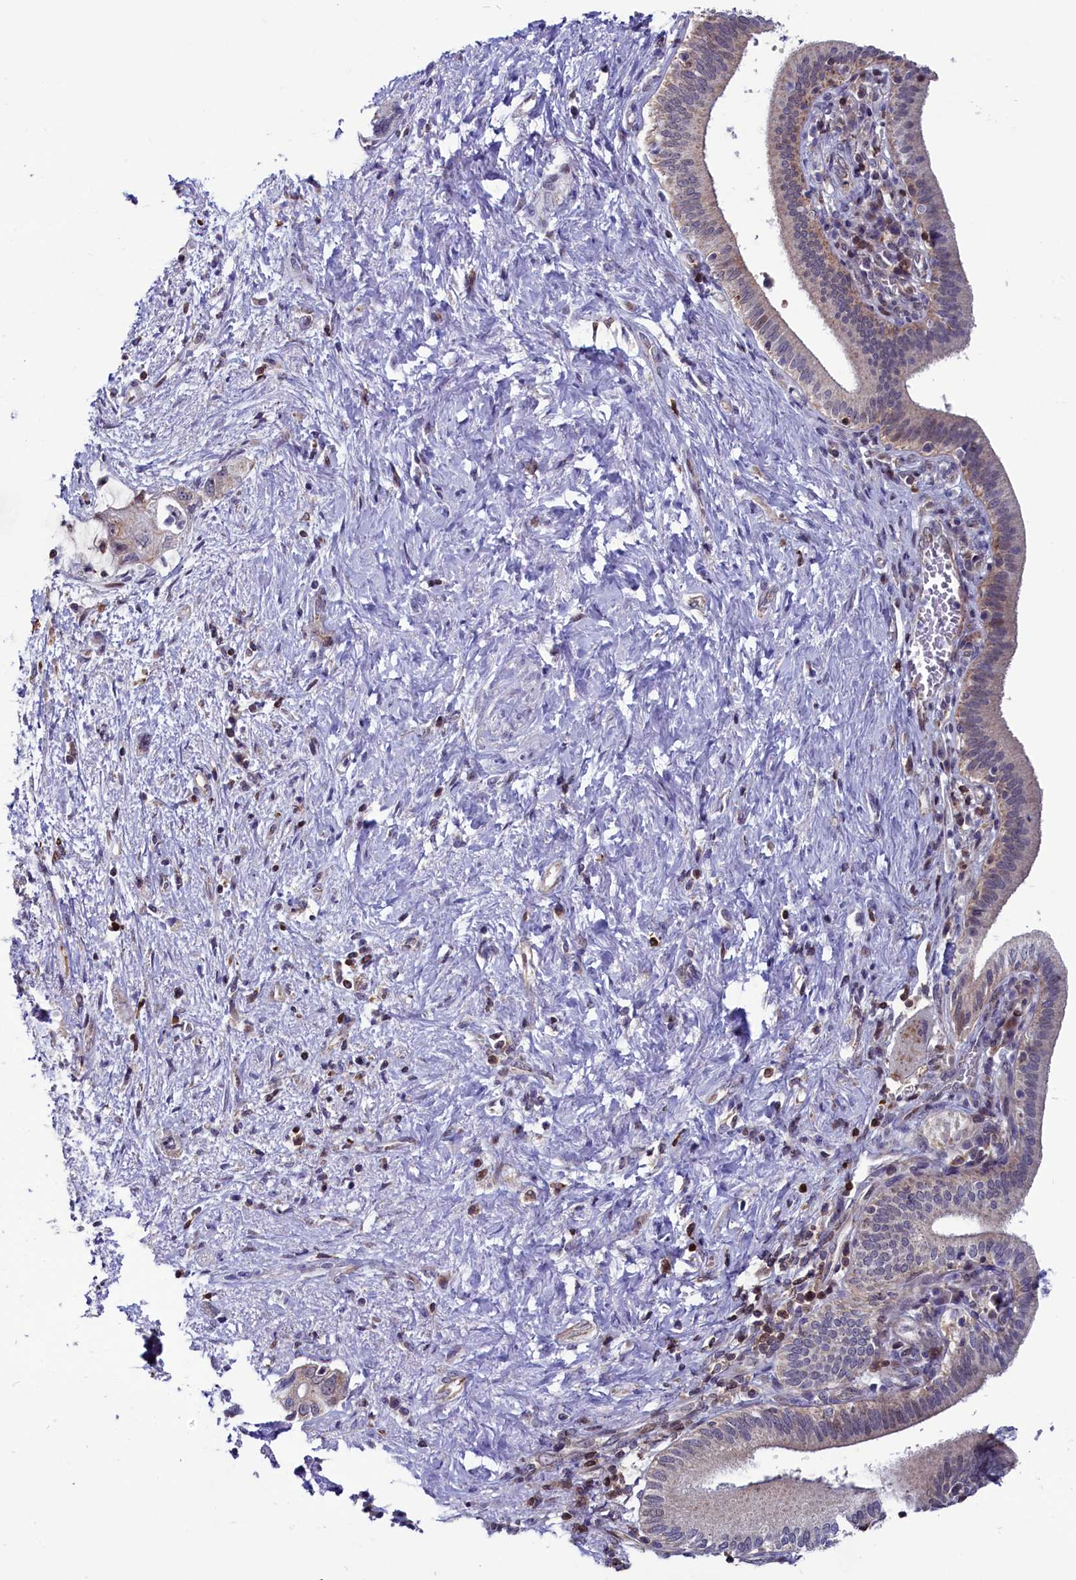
{"staining": {"intensity": "weak", "quantity": "<25%", "location": "cytoplasmic/membranous"}, "tissue": "pancreatic cancer", "cell_type": "Tumor cells", "image_type": "cancer", "snomed": [{"axis": "morphology", "description": "Adenocarcinoma, NOS"}, {"axis": "topography", "description": "Pancreas"}], "caption": "High magnification brightfield microscopy of pancreatic adenocarcinoma stained with DAB (brown) and counterstained with hematoxylin (blue): tumor cells show no significant positivity. (DAB (3,3'-diaminobenzidine) IHC visualized using brightfield microscopy, high magnification).", "gene": "CIAPIN1", "patient": {"sex": "female", "age": 73}}